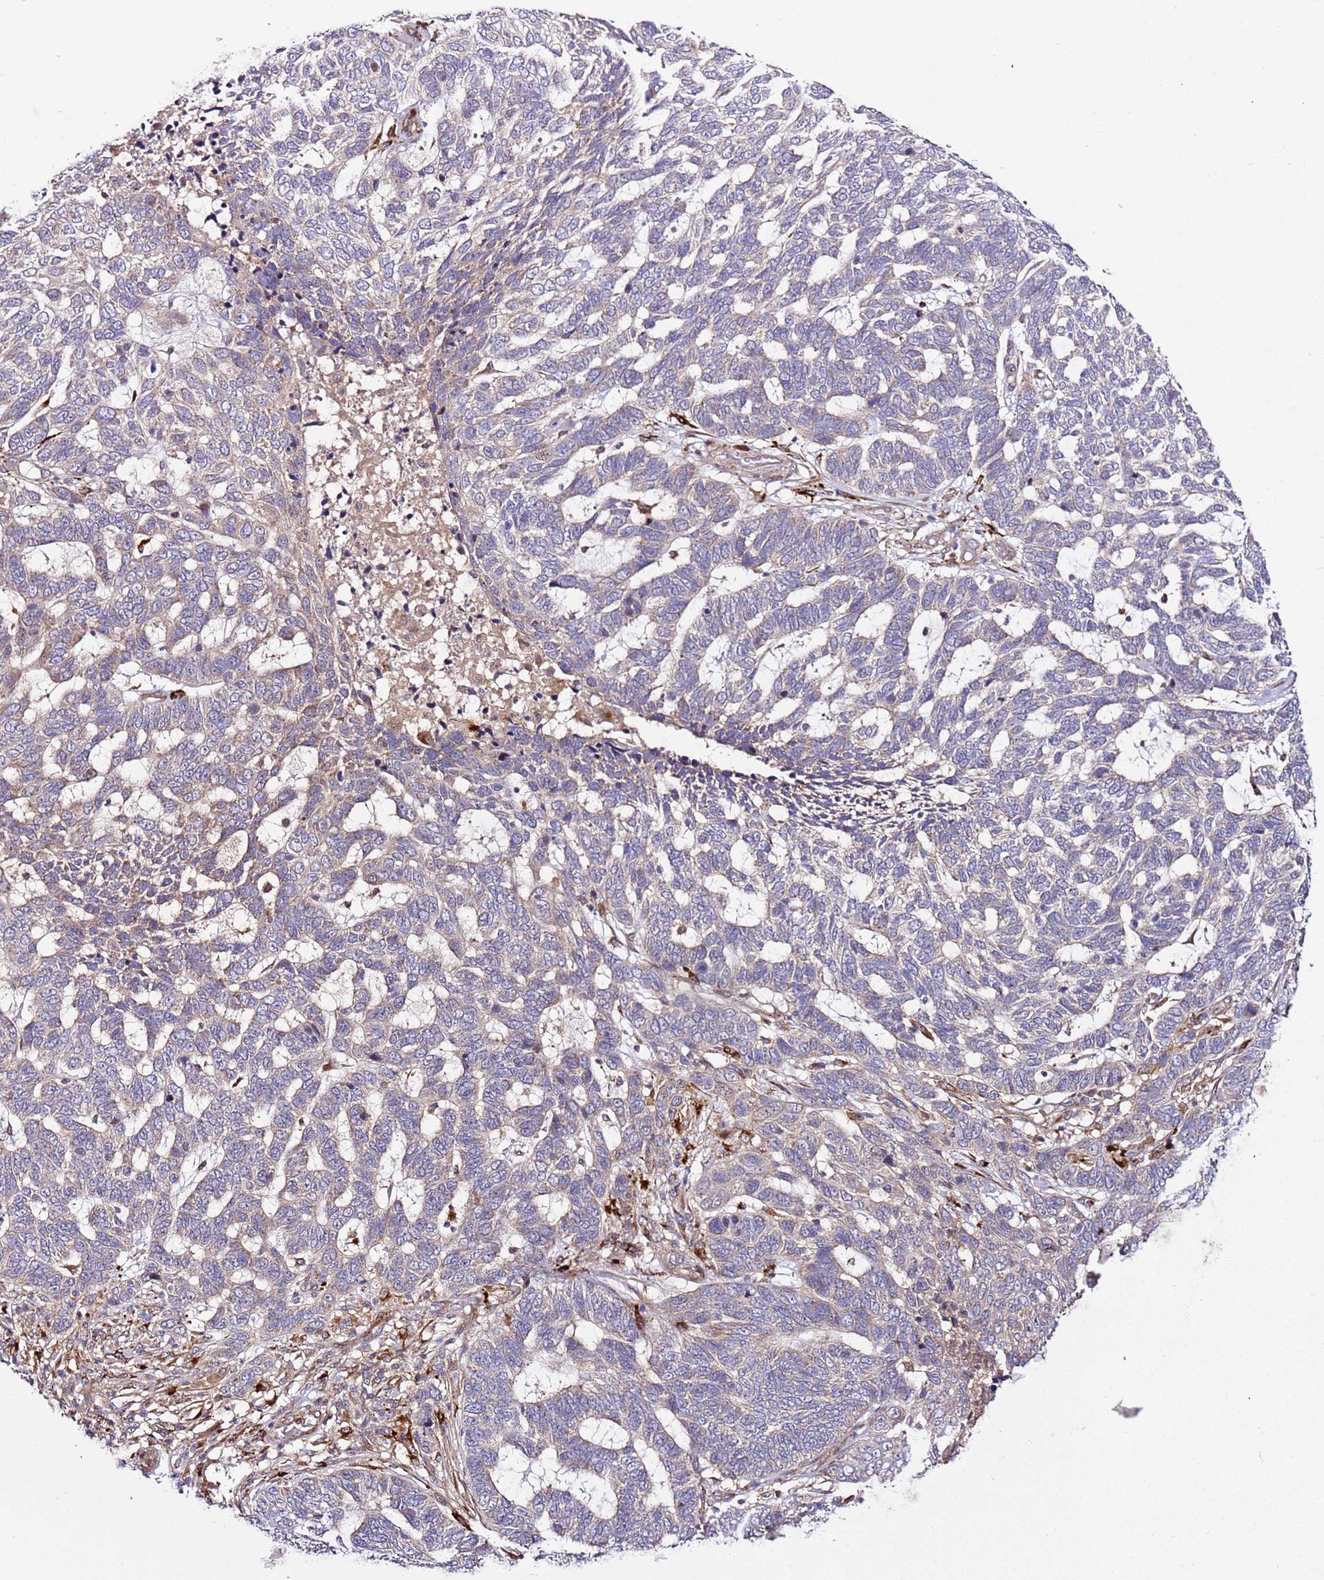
{"staining": {"intensity": "weak", "quantity": "<25%", "location": "cytoplasmic/membranous"}, "tissue": "skin cancer", "cell_type": "Tumor cells", "image_type": "cancer", "snomed": [{"axis": "morphology", "description": "Basal cell carcinoma"}, {"axis": "topography", "description": "Skin"}], "caption": "This is an immunohistochemistry (IHC) micrograph of skin basal cell carcinoma. There is no expression in tumor cells.", "gene": "PVRIG", "patient": {"sex": "female", "age": 65}}